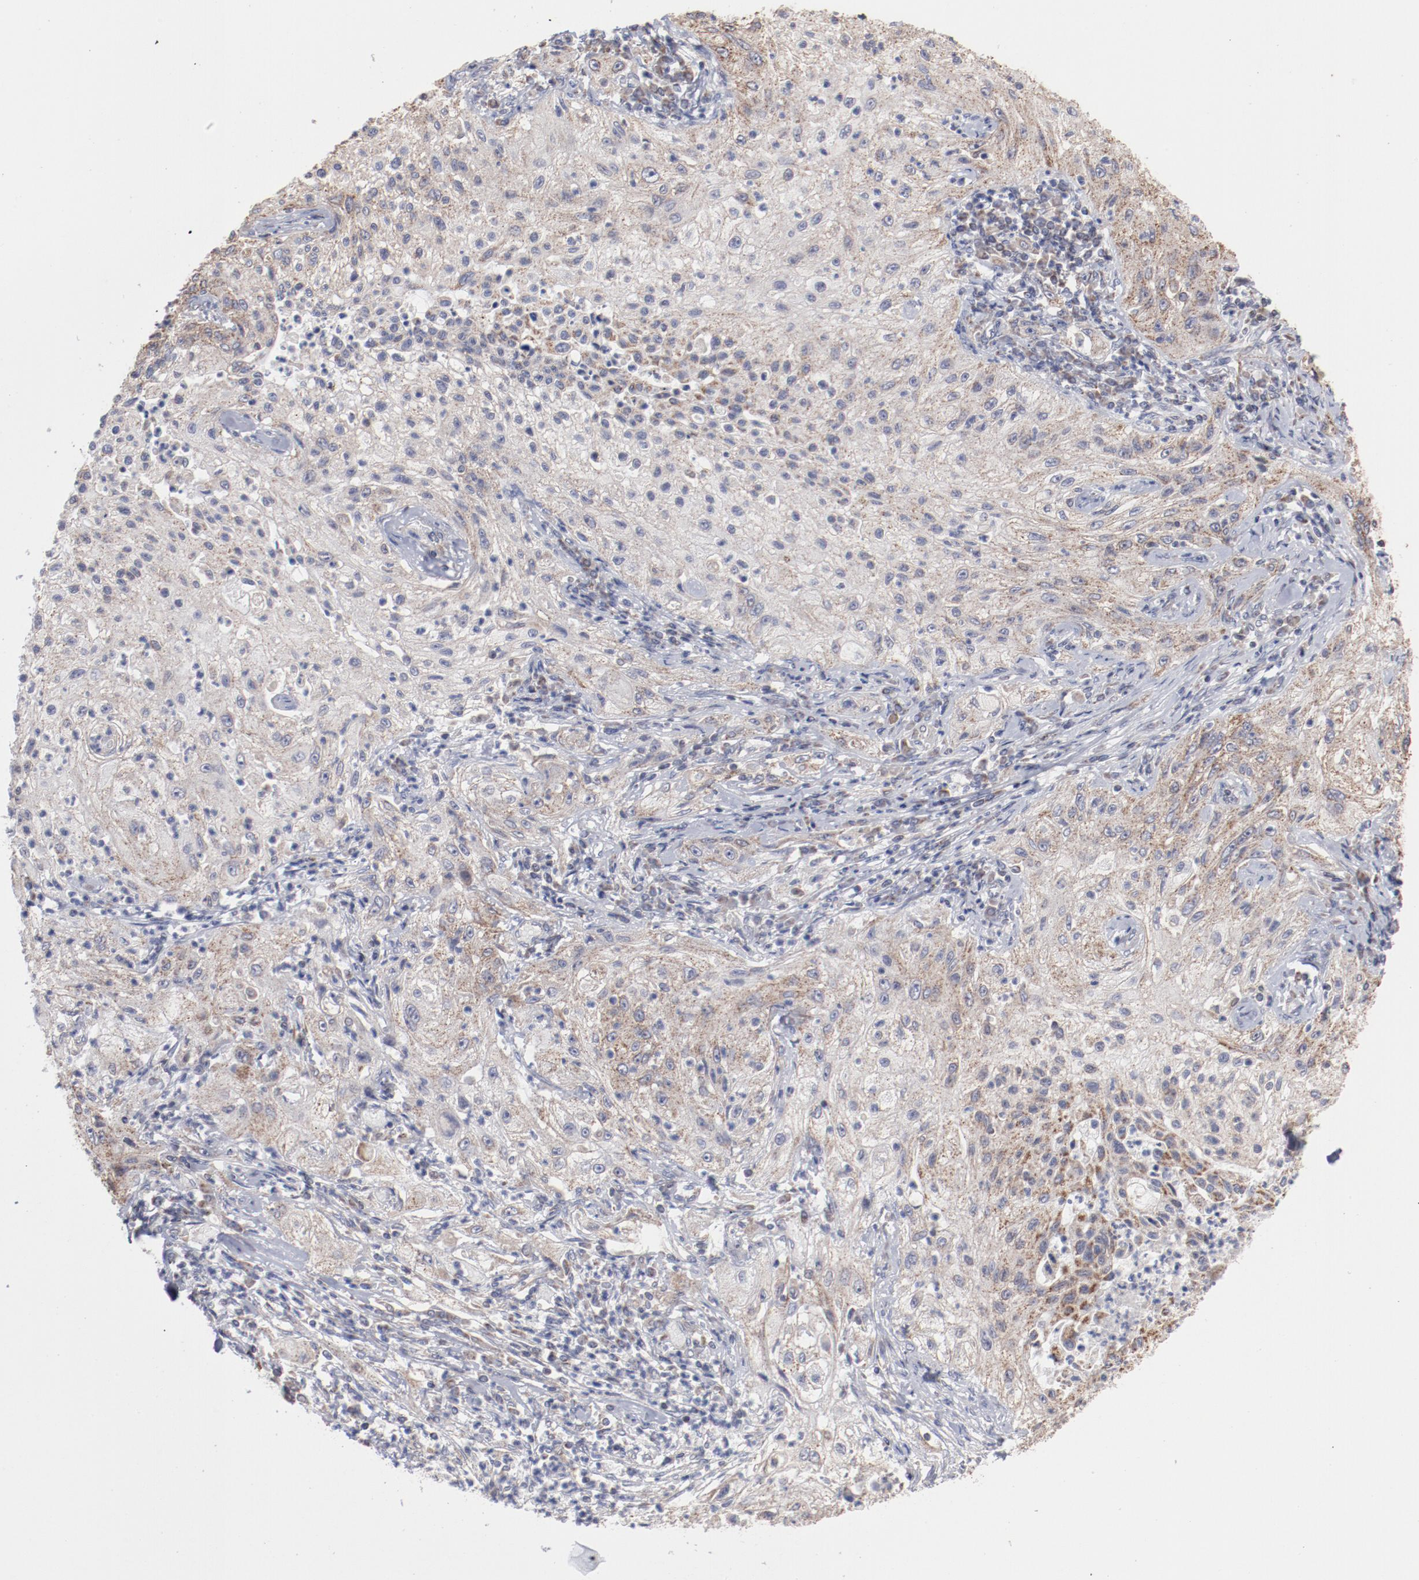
{"staining": {"intensity": "weak", "quantity": ">75%", "location": "cytoplasmic/membranous"}, "tissue": "lung cancer", "cell_type": "Tumor cells", "image_type": "cancer", "snomed": [{"axis": "morphology", "description": "Inflammation, NOS"}, {"axis": "morphology", "description": "Squamous cell carcinoma, NOS"}, {"axis": "topography", "description": "Lymph node"}, {"axis": "topography", "description": "Soft tissue"}, {"axis": "topography", "description": "Lung"}], "caption": "A photomicrograph of human lung cancer (squamous cell carcinoma) stained for a protein reveals weak cytoplasmic/membranous brown staining in tumor cells. (IHC, brightfield microscopy, high magnification).", "gene": "PPFIBP2", "patient": {"sex": "male", "age": 66}}